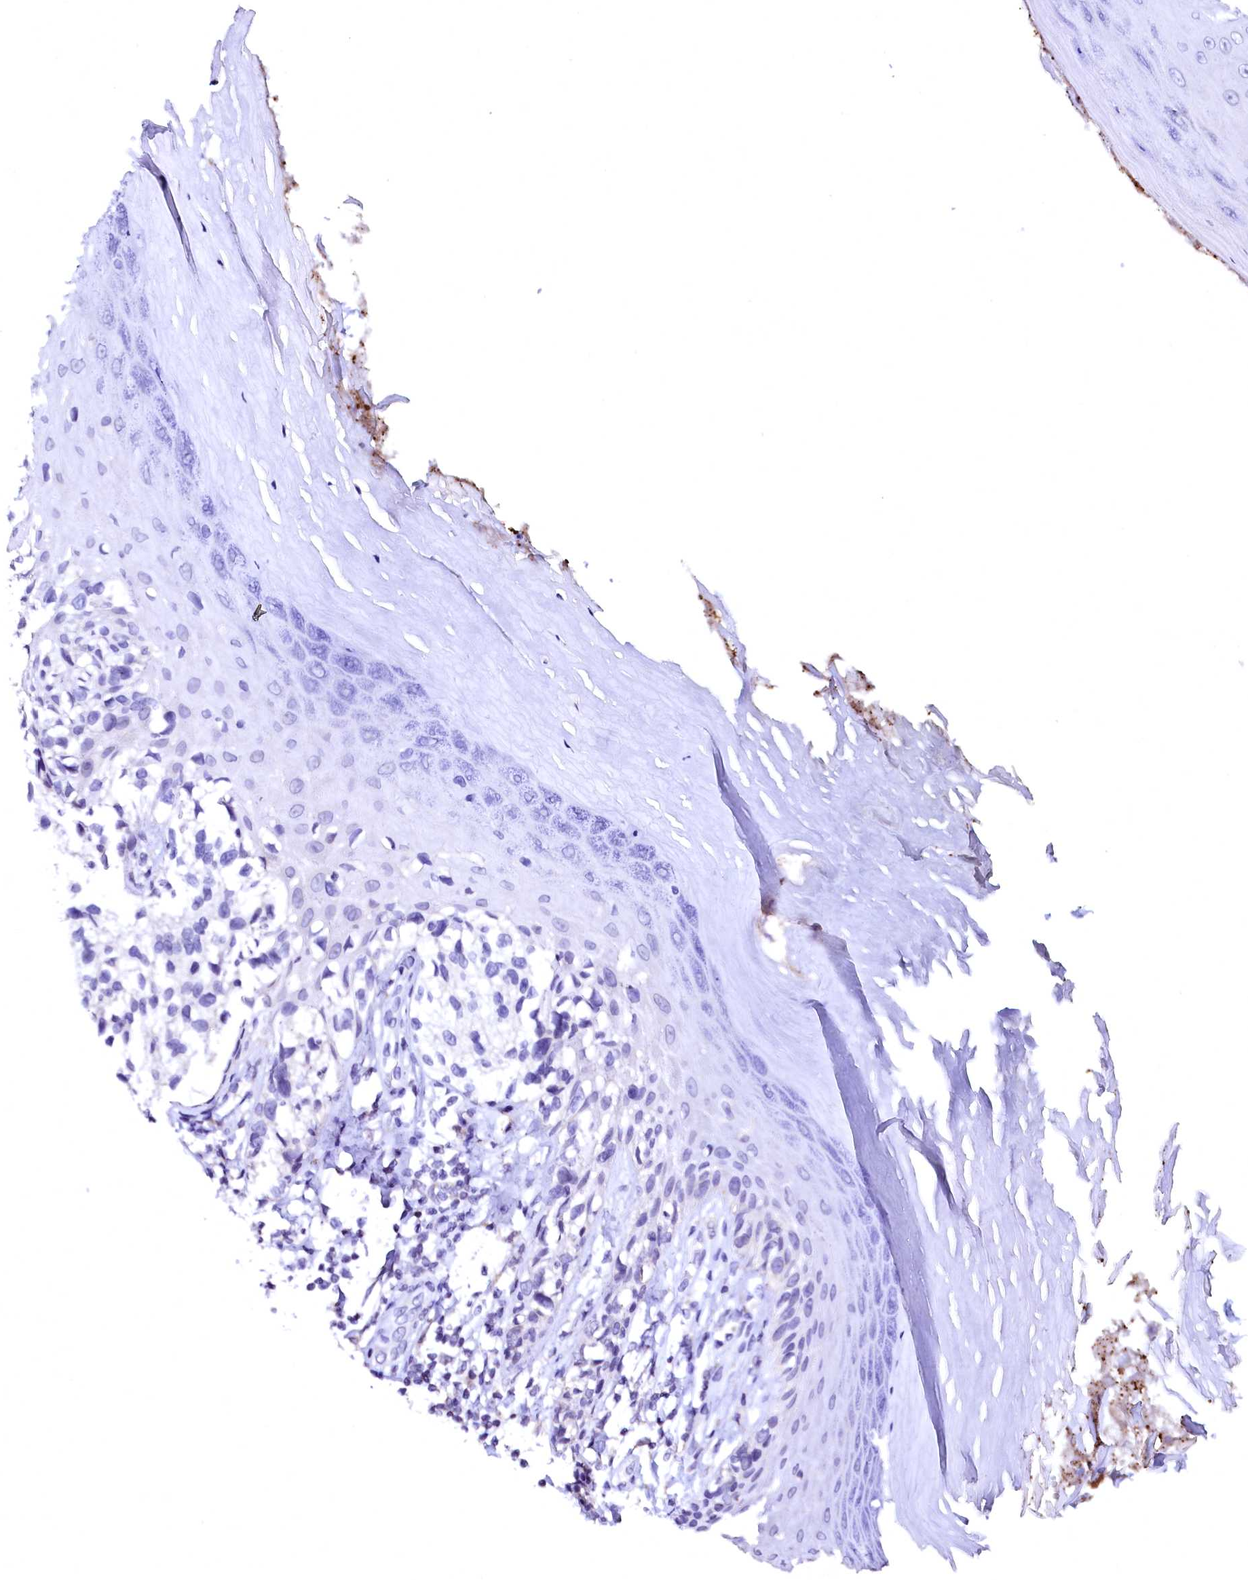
{"staining": {"intensity": "negative", "quantity": "none", "location": "none"}, "tissue": "melanoma", "cell_type": "Tumor cells", "image_type": "cancer", "snomed": [{"axis": "morphology", "description": "Malignant melanoma, NOS"}, {"axis": "topography", "description": "Skin"}], "caption": "Tumor cells are negative for protein expression in human malignant melanoma. (Stains: DAB immunohistochemistry with hematoxylin counter stain, Microscopy: brightfield microscopy at high magnification).", "gene": "NALF1", "patient": {"sex": "female", "age": 73}}